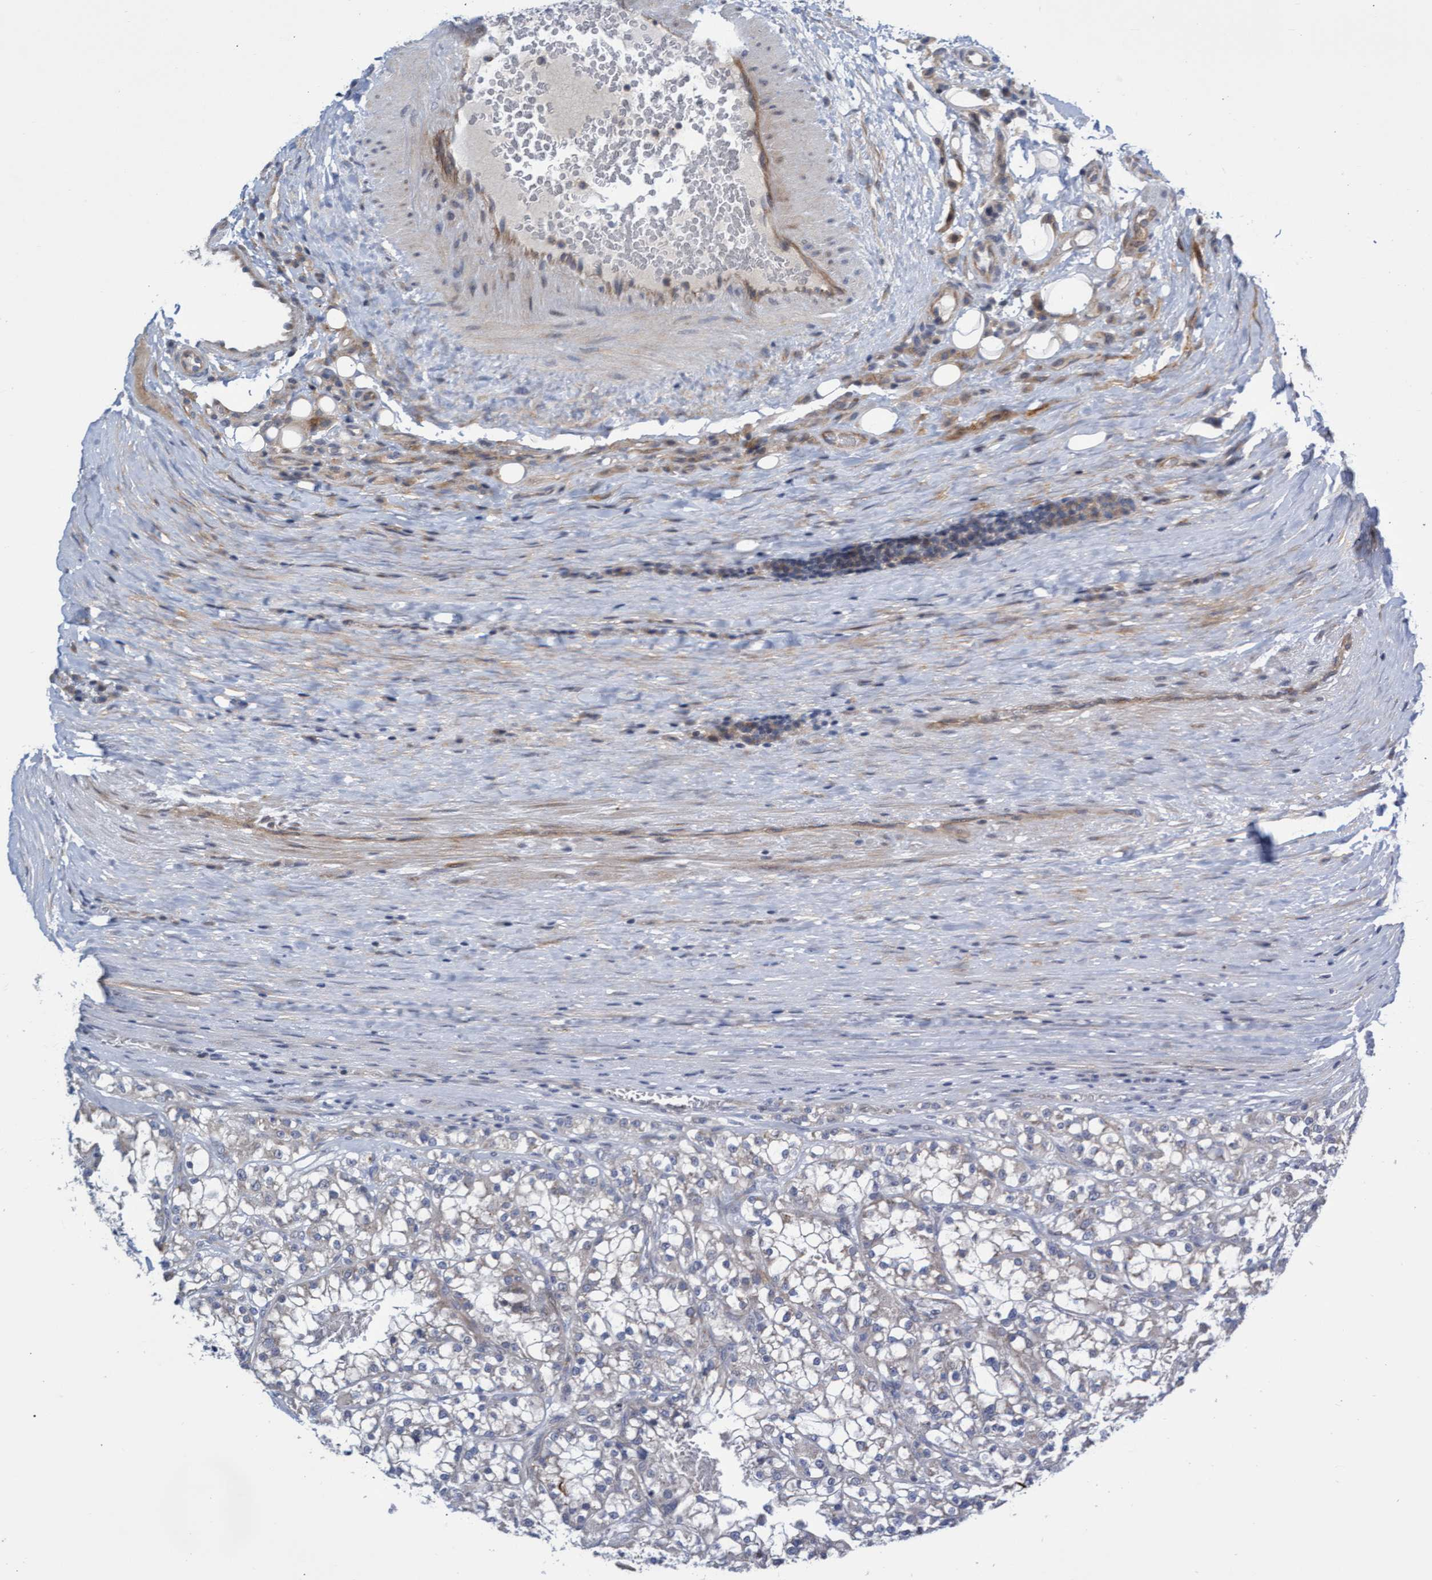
{"staining": {"intensity": "negative", "quantity": "none", "location": "none"}, "tissue": "renal cancer", "cell_type": "Tumor cells", "image_type": "cancer", "snomed": [{"axis": "morphology", "description": "Adenocarcinoma, NOS"}, {"axis": "topography", "description": "Kidney"}], "caption": "An IHC micrograph of adenocarcinoma (renal) is shown. There is no staining in tumor cells of adenocarcinoma (renal).", "gene": "ABCF2", "patient": {"sex": "female", "age": 52}}